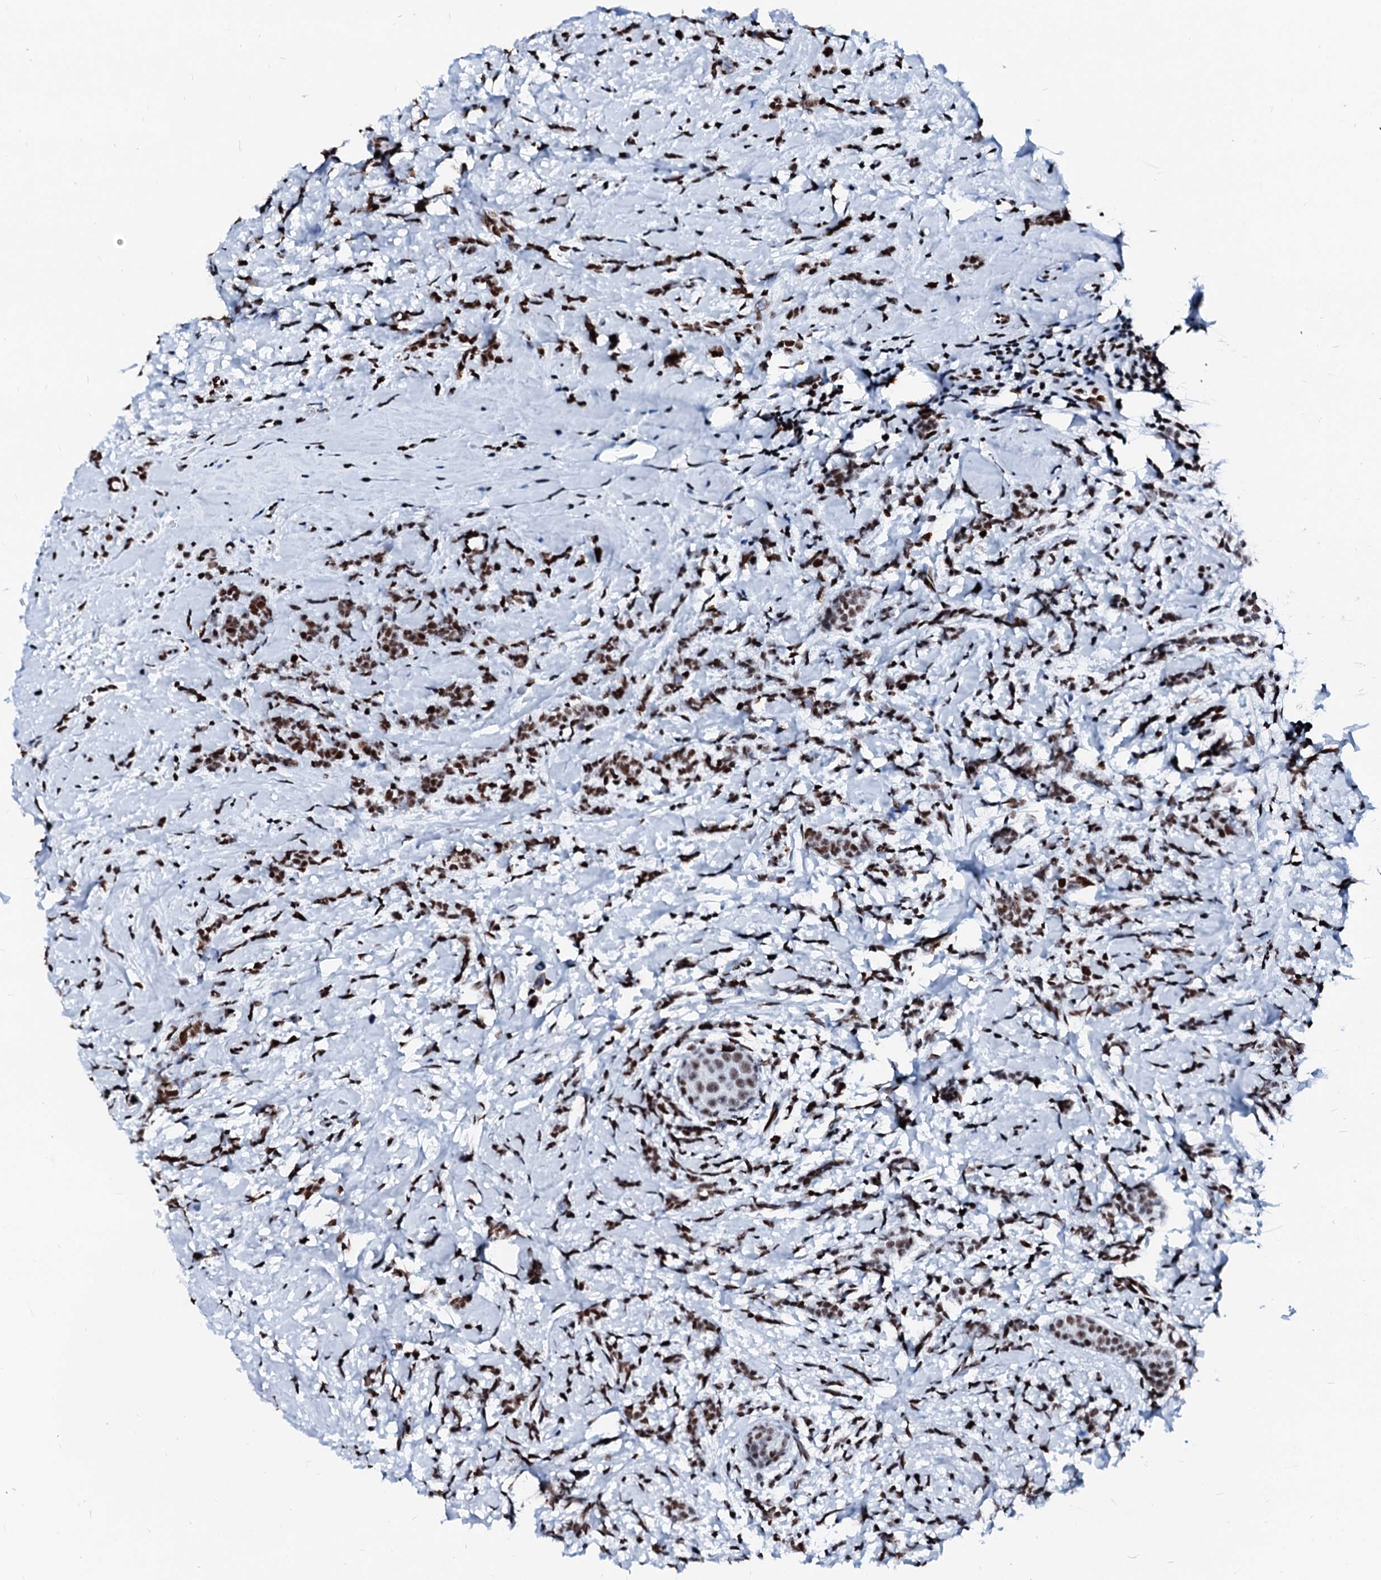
{"staining": {"intensity": "moderate", "quantity": ">75%", "location": "nuclear"}, "tissue": "breast cancer", "cell_type": "Tumor cells", "image_type": "cancer", "snomed": [{"axis": "morphology", "description": "Lobular carcinoma"}, {"axis": "topography", "description": "Breast"}], "caption": "Lobular carcinoma (breast) stained for a protein displays moderate nuclear positivity in tumor cells.", "gene": "RALY", "patient": {"sex": "female", "age": 58}}